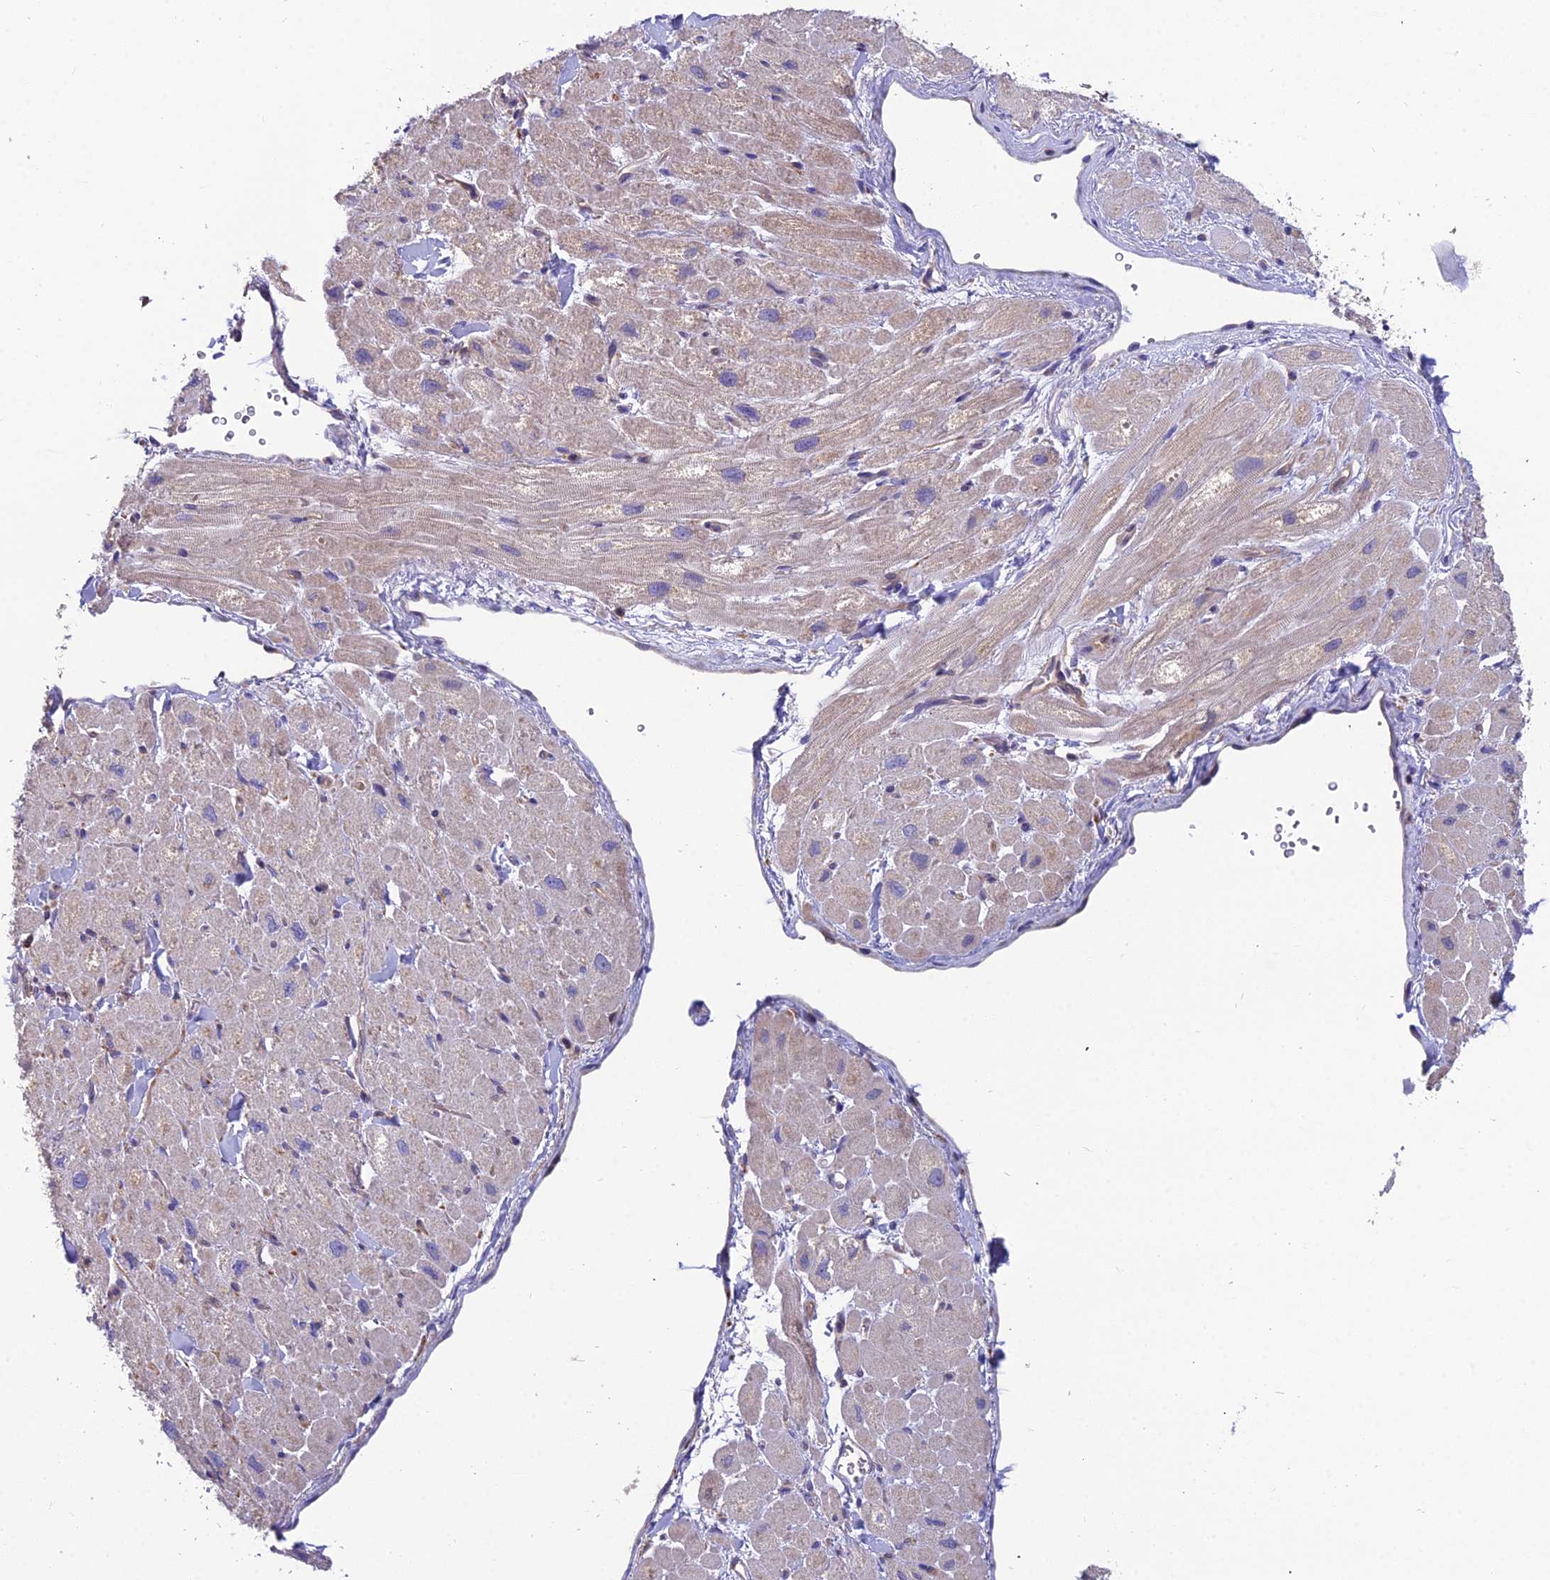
{"staining": {"intensity": "negative", "quantity": "none", "location": "none"}, "tissue": "heart muscle", "cell_type": "Cardiomyocytes", "image_type": "normal", "snomed": [{"axis": "morphology", "description": "Normal tissue, NOS"}, {"axis": "topography", "description": "Heart"}], "caption": "Immunohistochemistry photomicrograph of unremarkable heart muscle stained for a protein (brown), which exhibits no positivity in cardiomyocytes. The staining is performed using DAB (3,3'-diaminobenzidine) brown chromogen with nuclei counter-stained in using hematoxylin.", "gene": "MVD", "patient": {"sex": "male", "age": 65}}